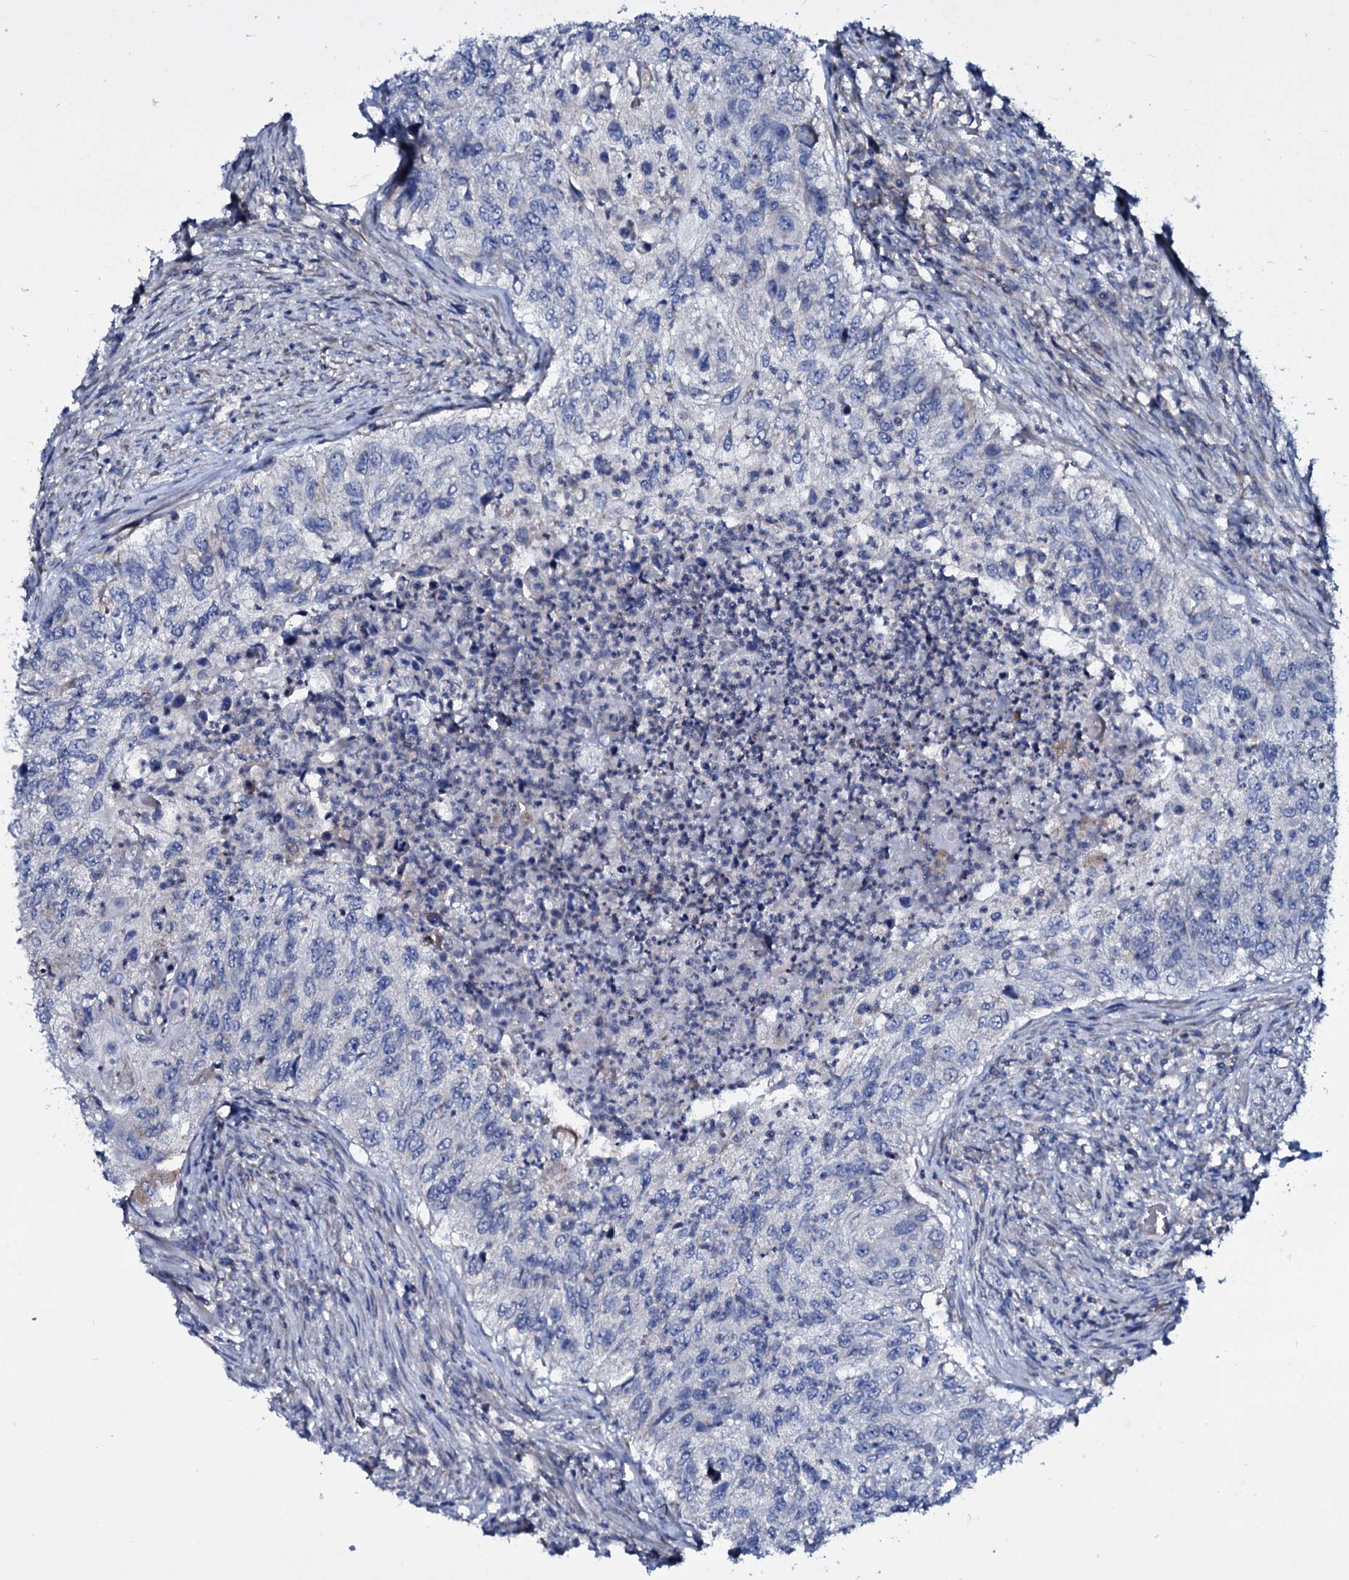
{"staining": {"intensity": "negative", "quantity": "none", "location": "none"}, "tissue": "urothelial cancer", "cell_type": "Tumor cells", "image_type": "cancer", "snomed": [{"axis": "morphology", "description": "Urothelial carcinoma, High grade"}, {"axis": "topography", "description": "Urinary bladder"}], "caption": "Immunohistochemistry image of urothelial cancer stained for a protein (brown), which demonstrates no positivity in tumor cells.", "gene": "TPGS2", "patient": {"sex": "female", "age": 60}}